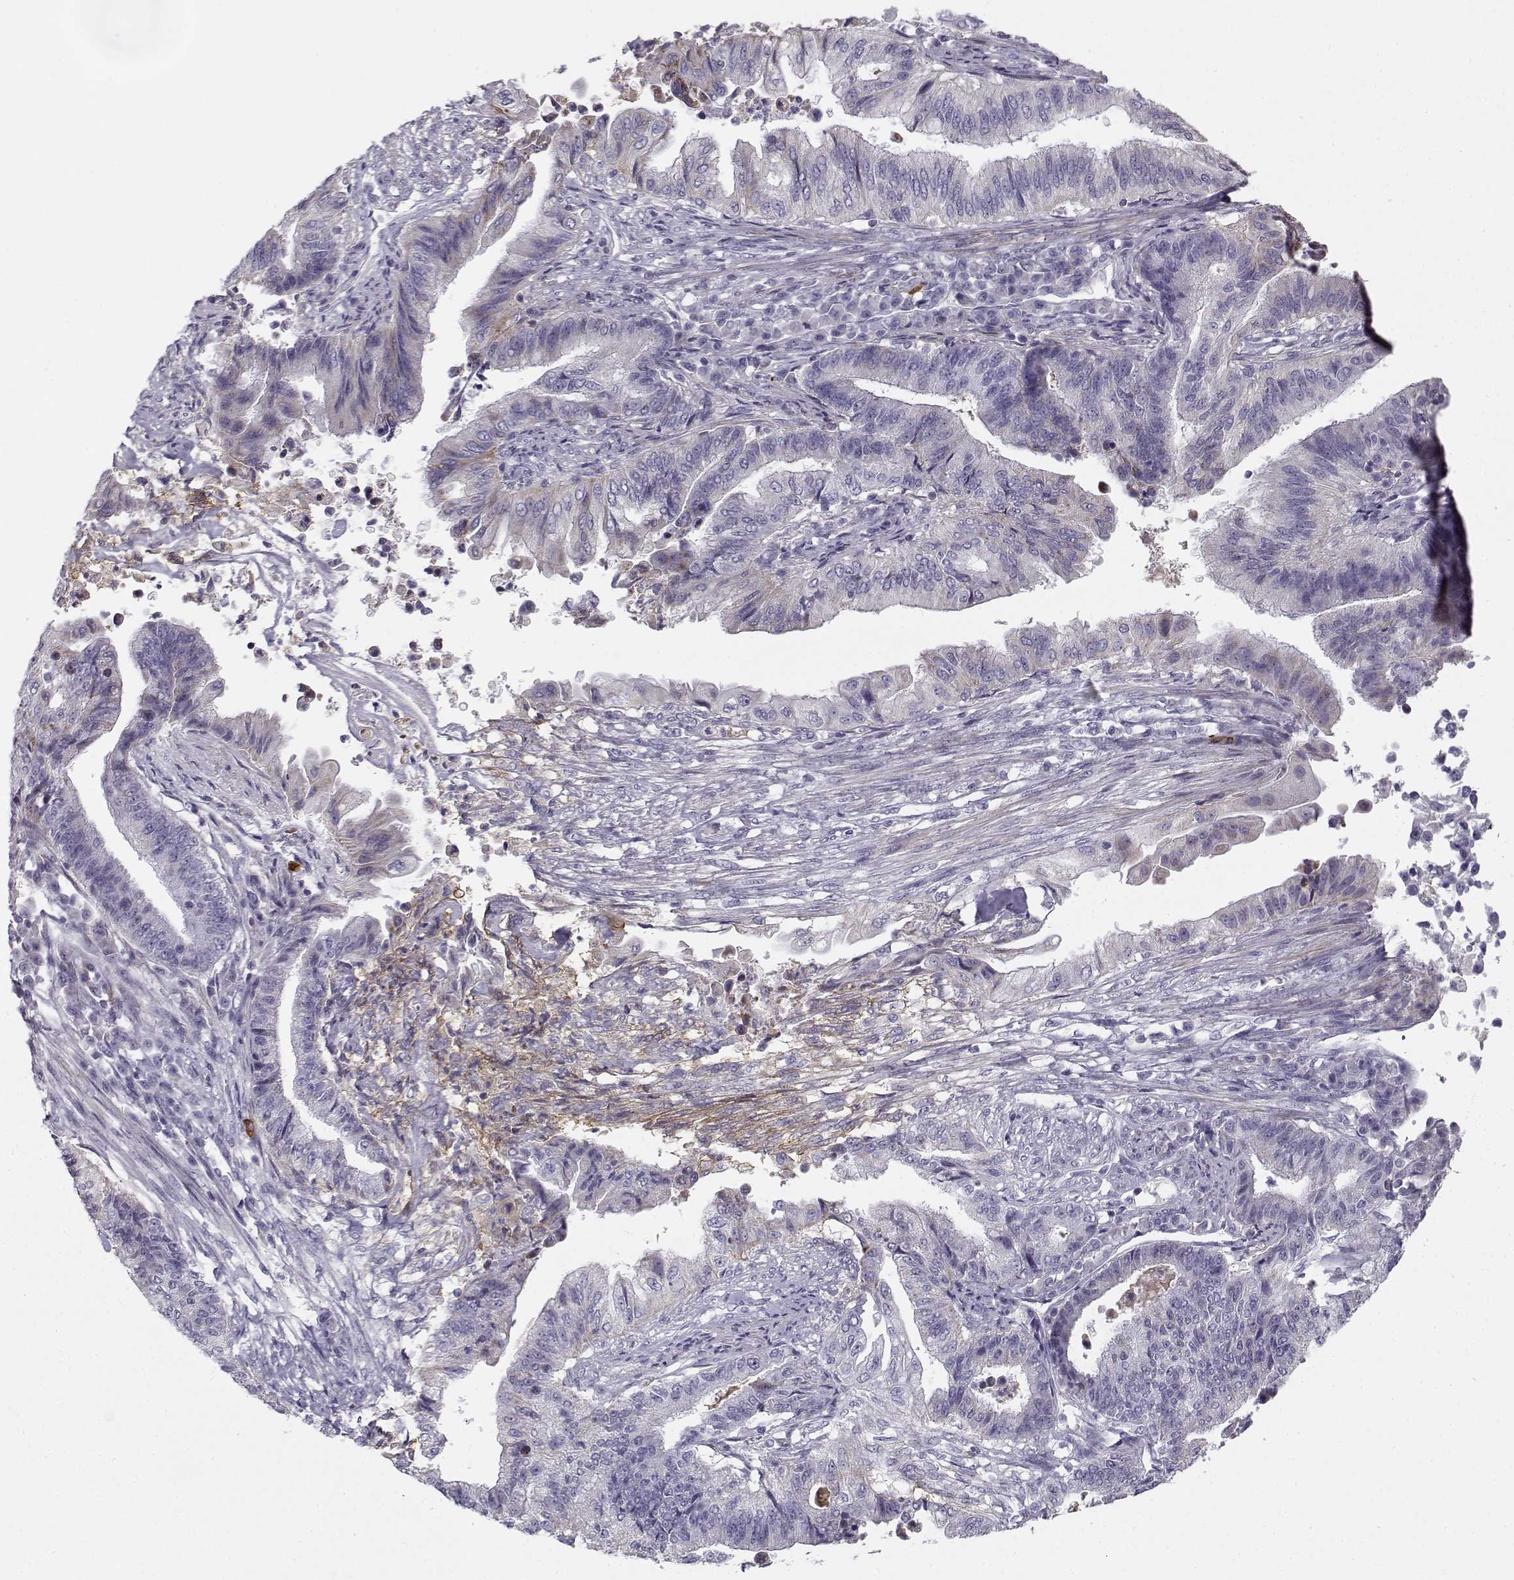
{"staining": {"intensity": "negative", "quantity": "none", "location": "none"}, "tissue": "endometrial cancer", "cell_type": "Tumor cells", "image_type": "cancer", "snomed": [{"axis": "morphology", "description": "Adenocarcinoma, NOS"}, {"axis": "topography", "description": "Uterus"}, {"axis": "topography", "description": "Endometrium"}], "caption": "Immunohistochemical staining of human endometrial cancer (adenocarcinoma) displays no significant positivity in tumor cells. (Immunohistochemistry, brightfield microscopy, high magnification).", "gene": "CREB3L3", "patient": {"sex": "female", "age": 54}}